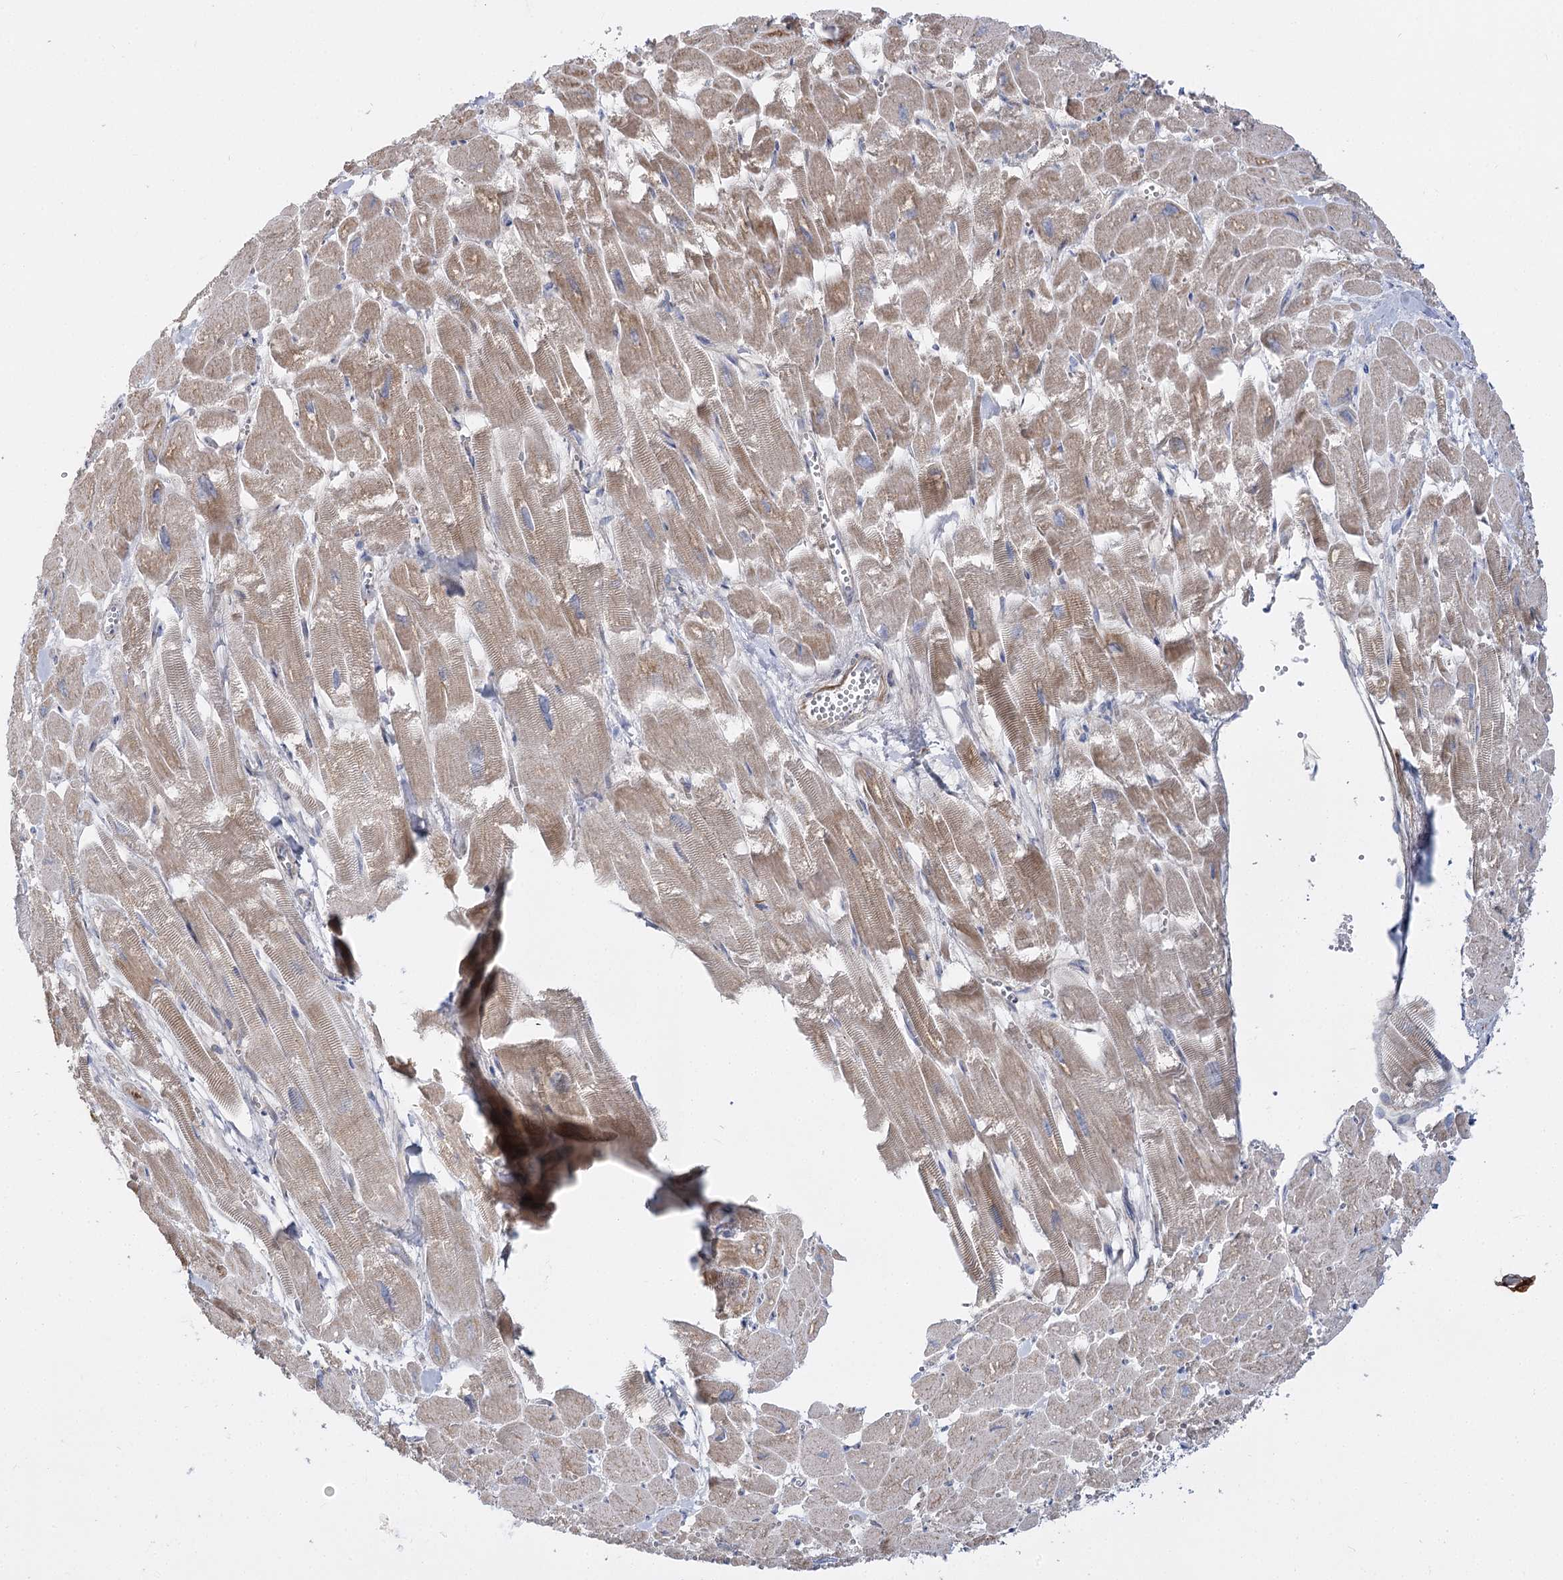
{"staining": {"intensity": "moderate", "quantity": ">75%", "location": "cytoplasmic/membranous"}, "tissue": "heart muscle", "cell_type": "Cardiomyocytes", "image_type": "normal", "snomed": [{"axis": "morphology", "description": "Normal tissue, NOS"}, {"axis": "topography", "description": "Heart"}], "caption": "Moderate cytoplasmic/membranous expression is identified in about >75% of cardiomyocytes in unremarkable heart muscle.", "gene": "SUOX", "patient": {"sex": "male", "age": 54}}